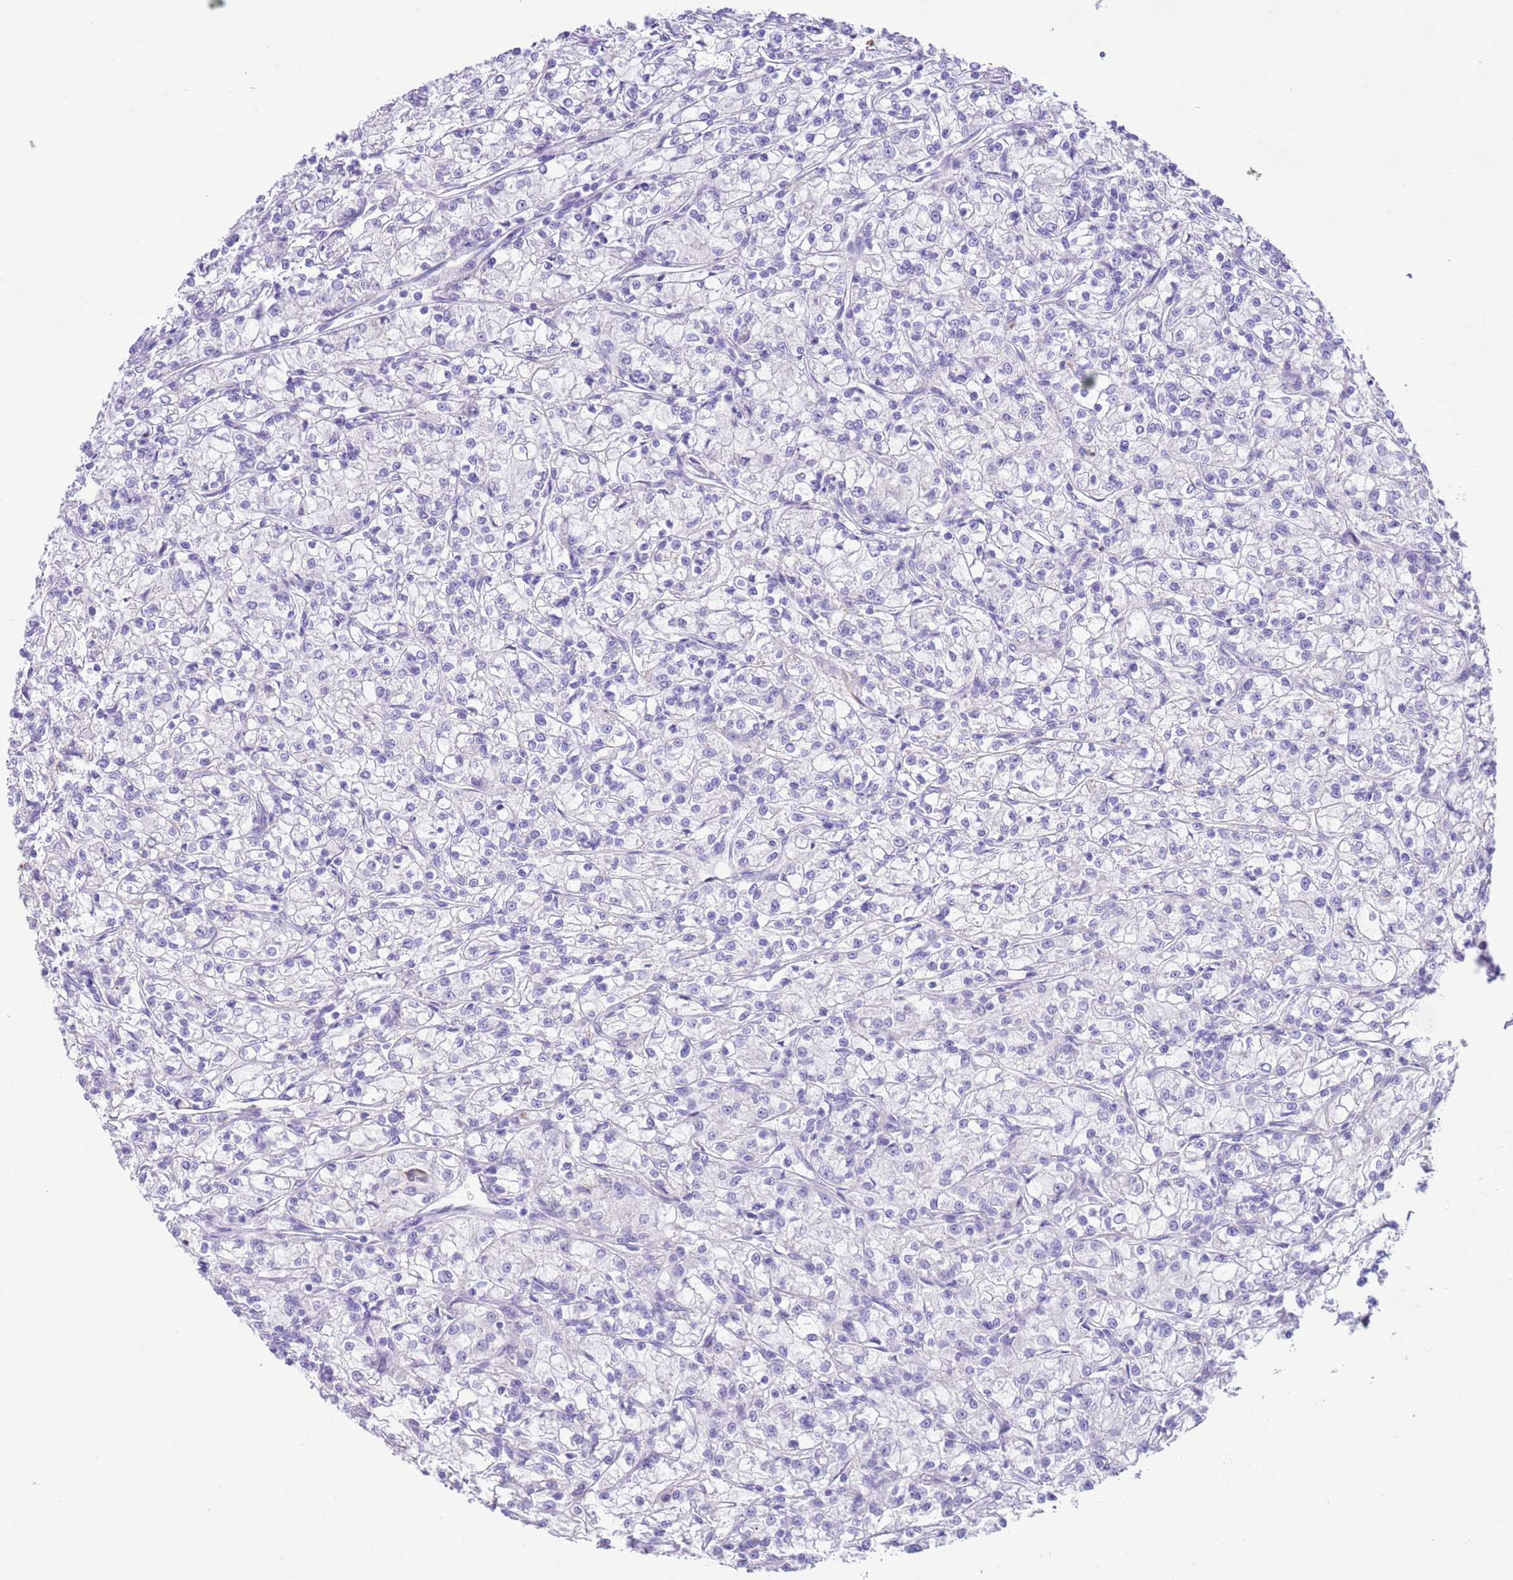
{"staining": {"intensity": "negative", "quantity": "none", "location": "none"}, "tissue": "renal cancer", "cell_type": "Tumor cells", "image_type": "cancer", "snomed": [{"axis": "morphology", "description": "Adenocarcinoma, NOS"}, {"axis": "topography", "description": "Kidney"}], "caption": "Immunohistochemistry photomicrograph of neoplastic tissue: renal cancer stained with DAB exhibits no significant protein staining in tumor cells.", "gene": "IGF1", "patient": {"sex": "female", "age": 59}}